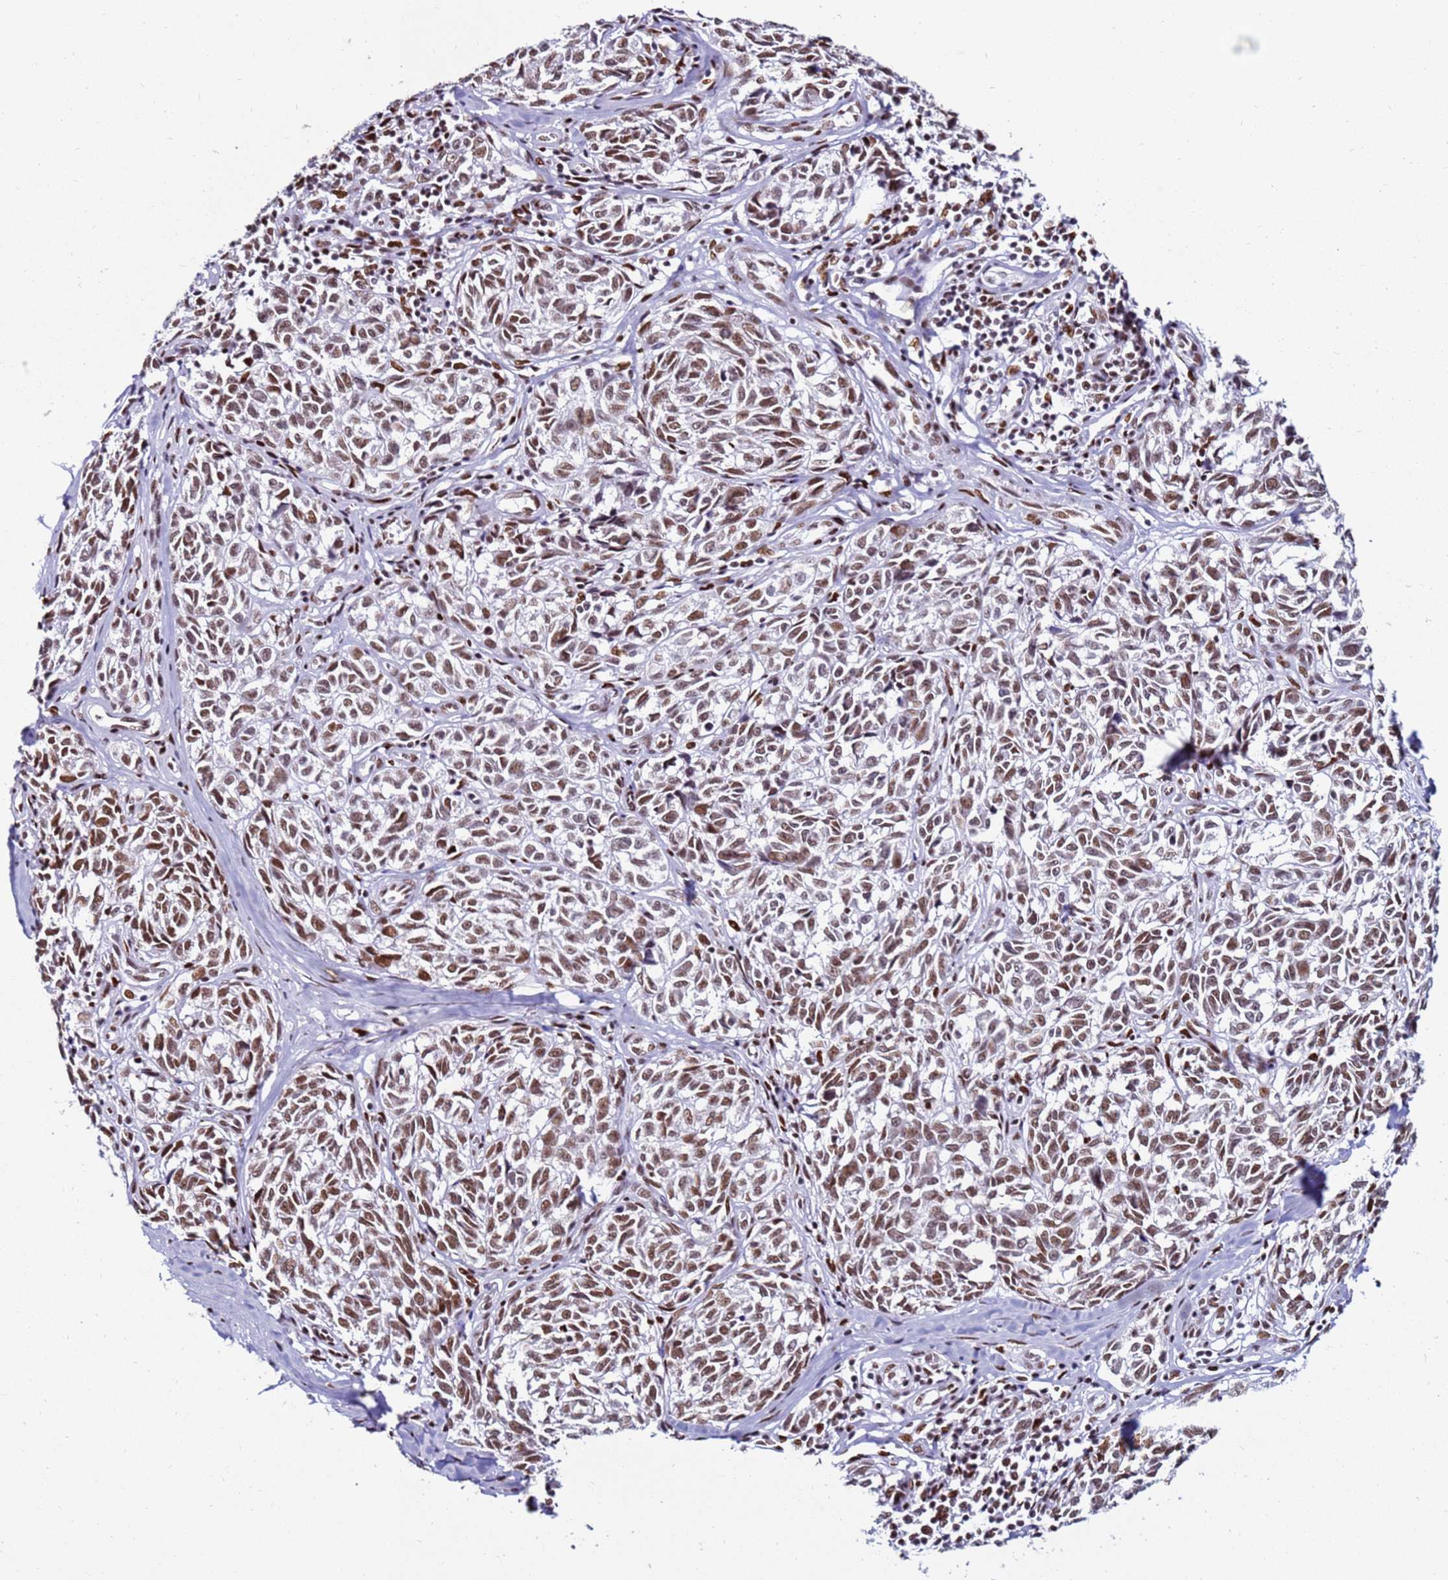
{"staining": {"intensity": "moderate", "quantity": ">75%", "location": "nuclear"}, "tissue": "melanoma", "cell_type": "Tumor cells", "image_type": "cancer", "snomed": [{"axis": "morphology", "description": "Normal tissue, NOS"}, {"axis": "morphology", "description": "Malignant melanoma, NOS"}, {"axis": "topography", "description": "Skin"}], "caption": "A high-resolution image shows IHC staining of melanoma, which displays moderate nuclear positivity in about >75% of tumor cells.", "gene": "KPNA4", "patient": {"sex": "female", "age": 64}}